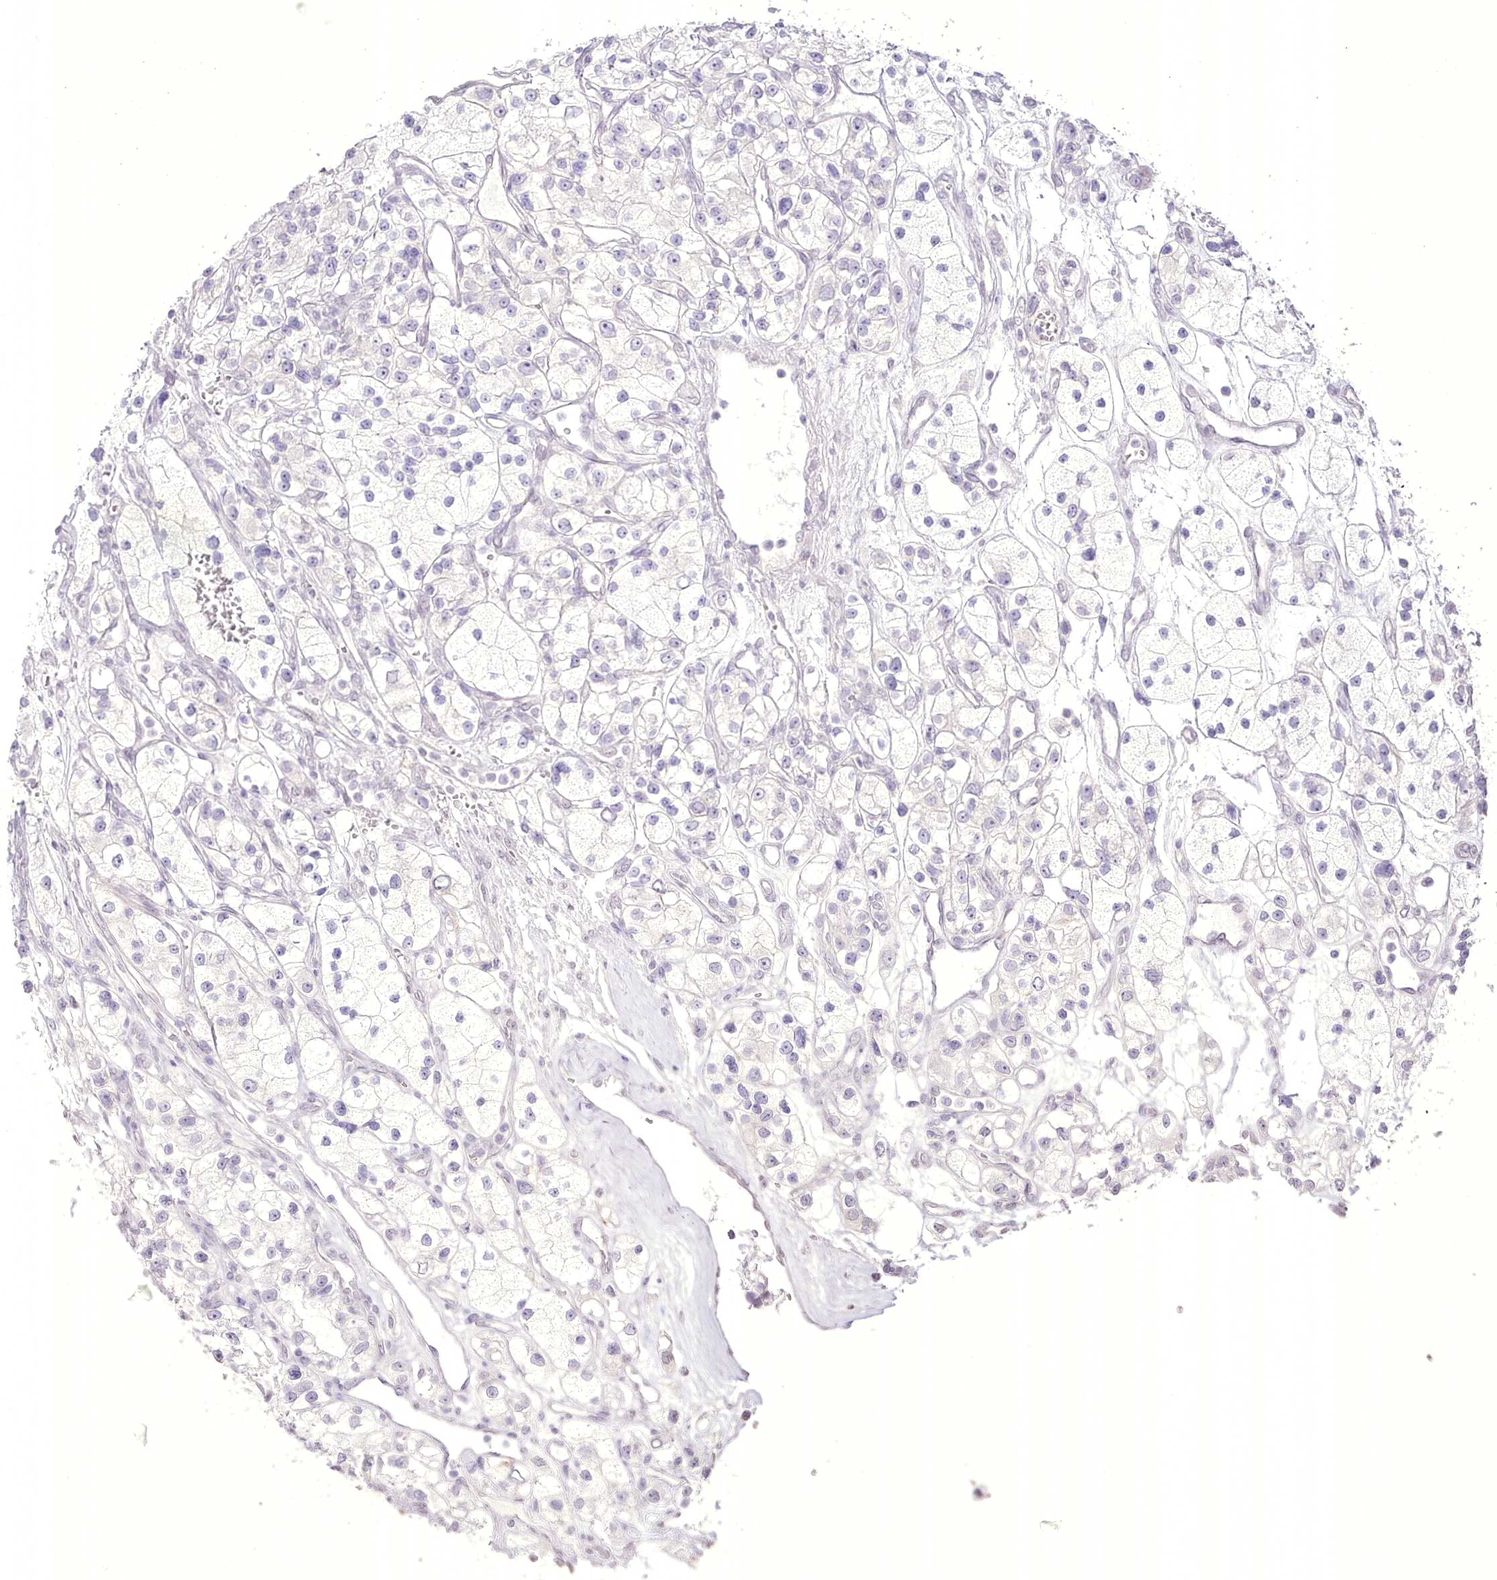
{"staining": {"intensity": "negative", "quantity": "none", "location": "none"}, "tissue": "renal cancer", "cell_type": "Tumor cells", "image_type": "cancer", "snomed": [{"axis": "morphology", "description": "Adenocarcinoma, NOS"}, {"axis": "topography", "description": "Kidney"}], "caption": "Immunohistochemical staining of renal adenocarcinoma shows no significant expression in tumor cells.", "gene": "SLC39A10", "patient": {"sex": "female", "age": 57}}